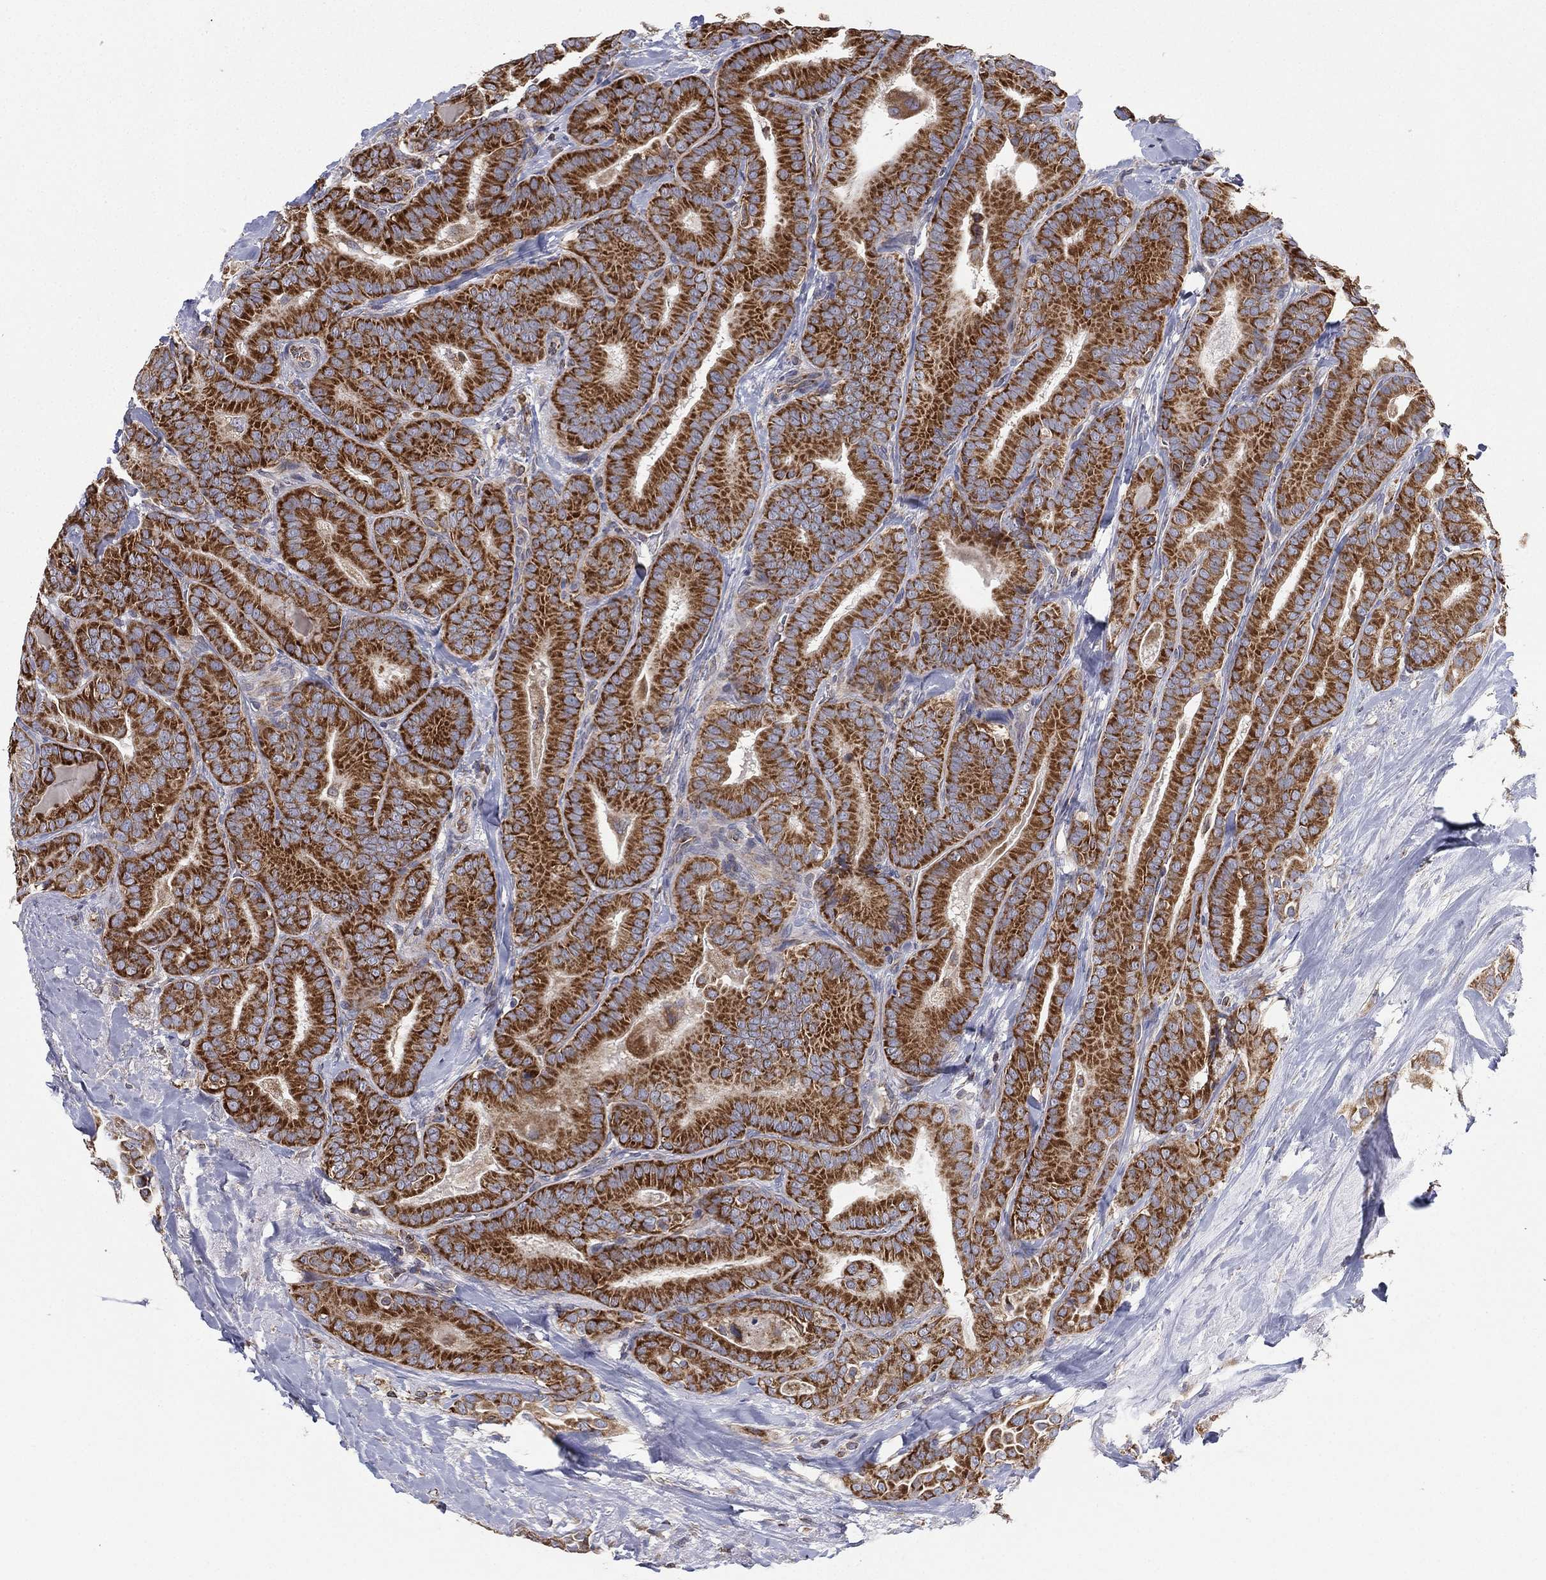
{"staining": {"intensity": "strong", "quantity": ">75%", "location": "cytoplasmic/membranous"}, "tissue": "thyroid cancer", "cell_type": "Tumor cells", "image_type": "cancer", "snomed": [{"axis": "morphology", "description": "Papillary adenocarcinoma, NOS"}, {"axis": "topography", "description": "Thyroid gland"}], "caption": "Thyroid cancer tissue exhibits strong cytoplasmic/membranous expression in about >75% of tumor cells, visualized by immunohistochemistry.", "gene": "CYB5B", "patient": {"sex": "male", "age": 61}}